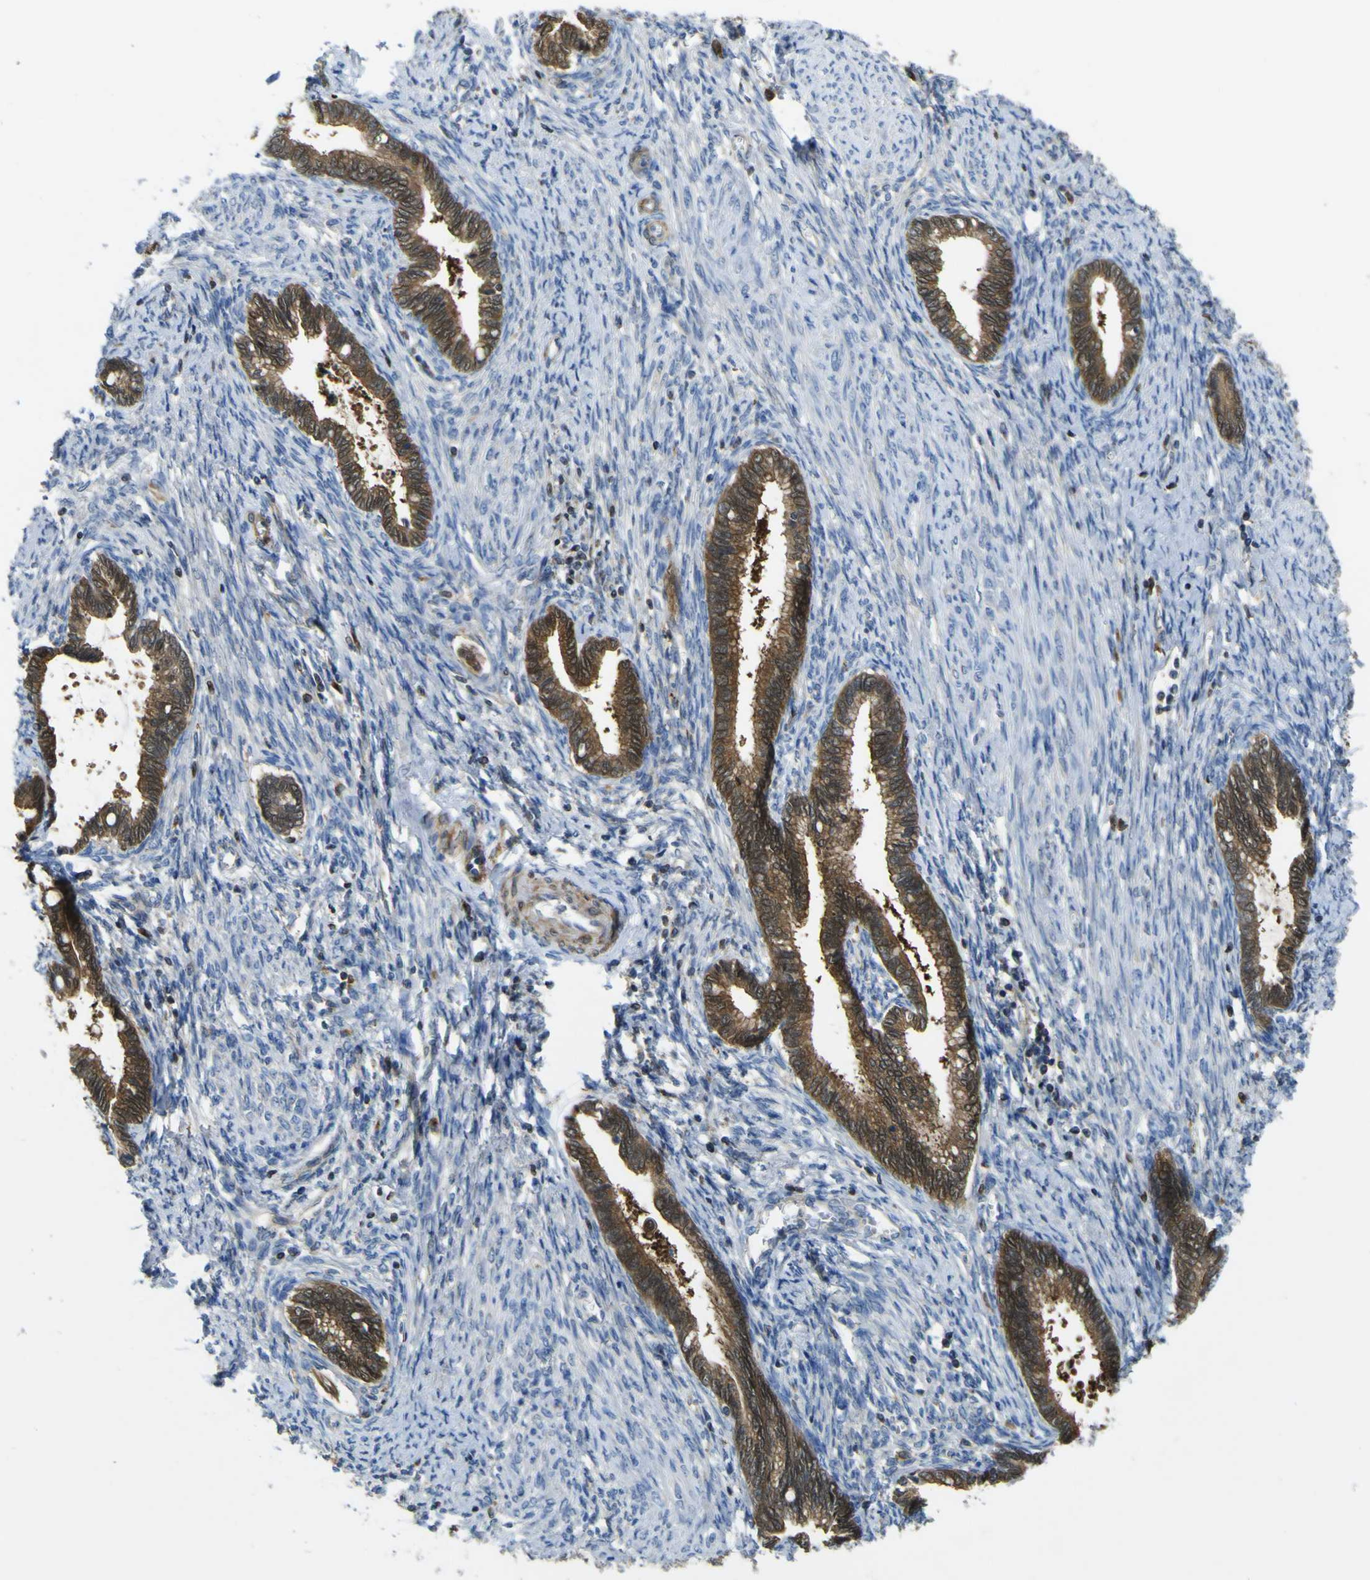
{"staining": {"intensity": "strong", "quantity": ">75%", "location": "cytoplasmic/membranous,nuclear"}, "tissue": "cervical cancer", "cell_type": "Tumor cells", "image_type": "cancer", "snomed": [{"axis": "morphology", "description": "Adenocarcinoma, NOS"}, {"axis": "topography", "description": "Cervix"}], "caption": "DAB (3,3'-diaminobenzidine) immunohistochemical staining of adenocarcinoma (cervical) demonstrates strong cytoplasmic/membranous and nuclear protein staining in about >75% of tumor cells.", "gene": "EML2", "patient": {"sex": "female", "age": 44}}